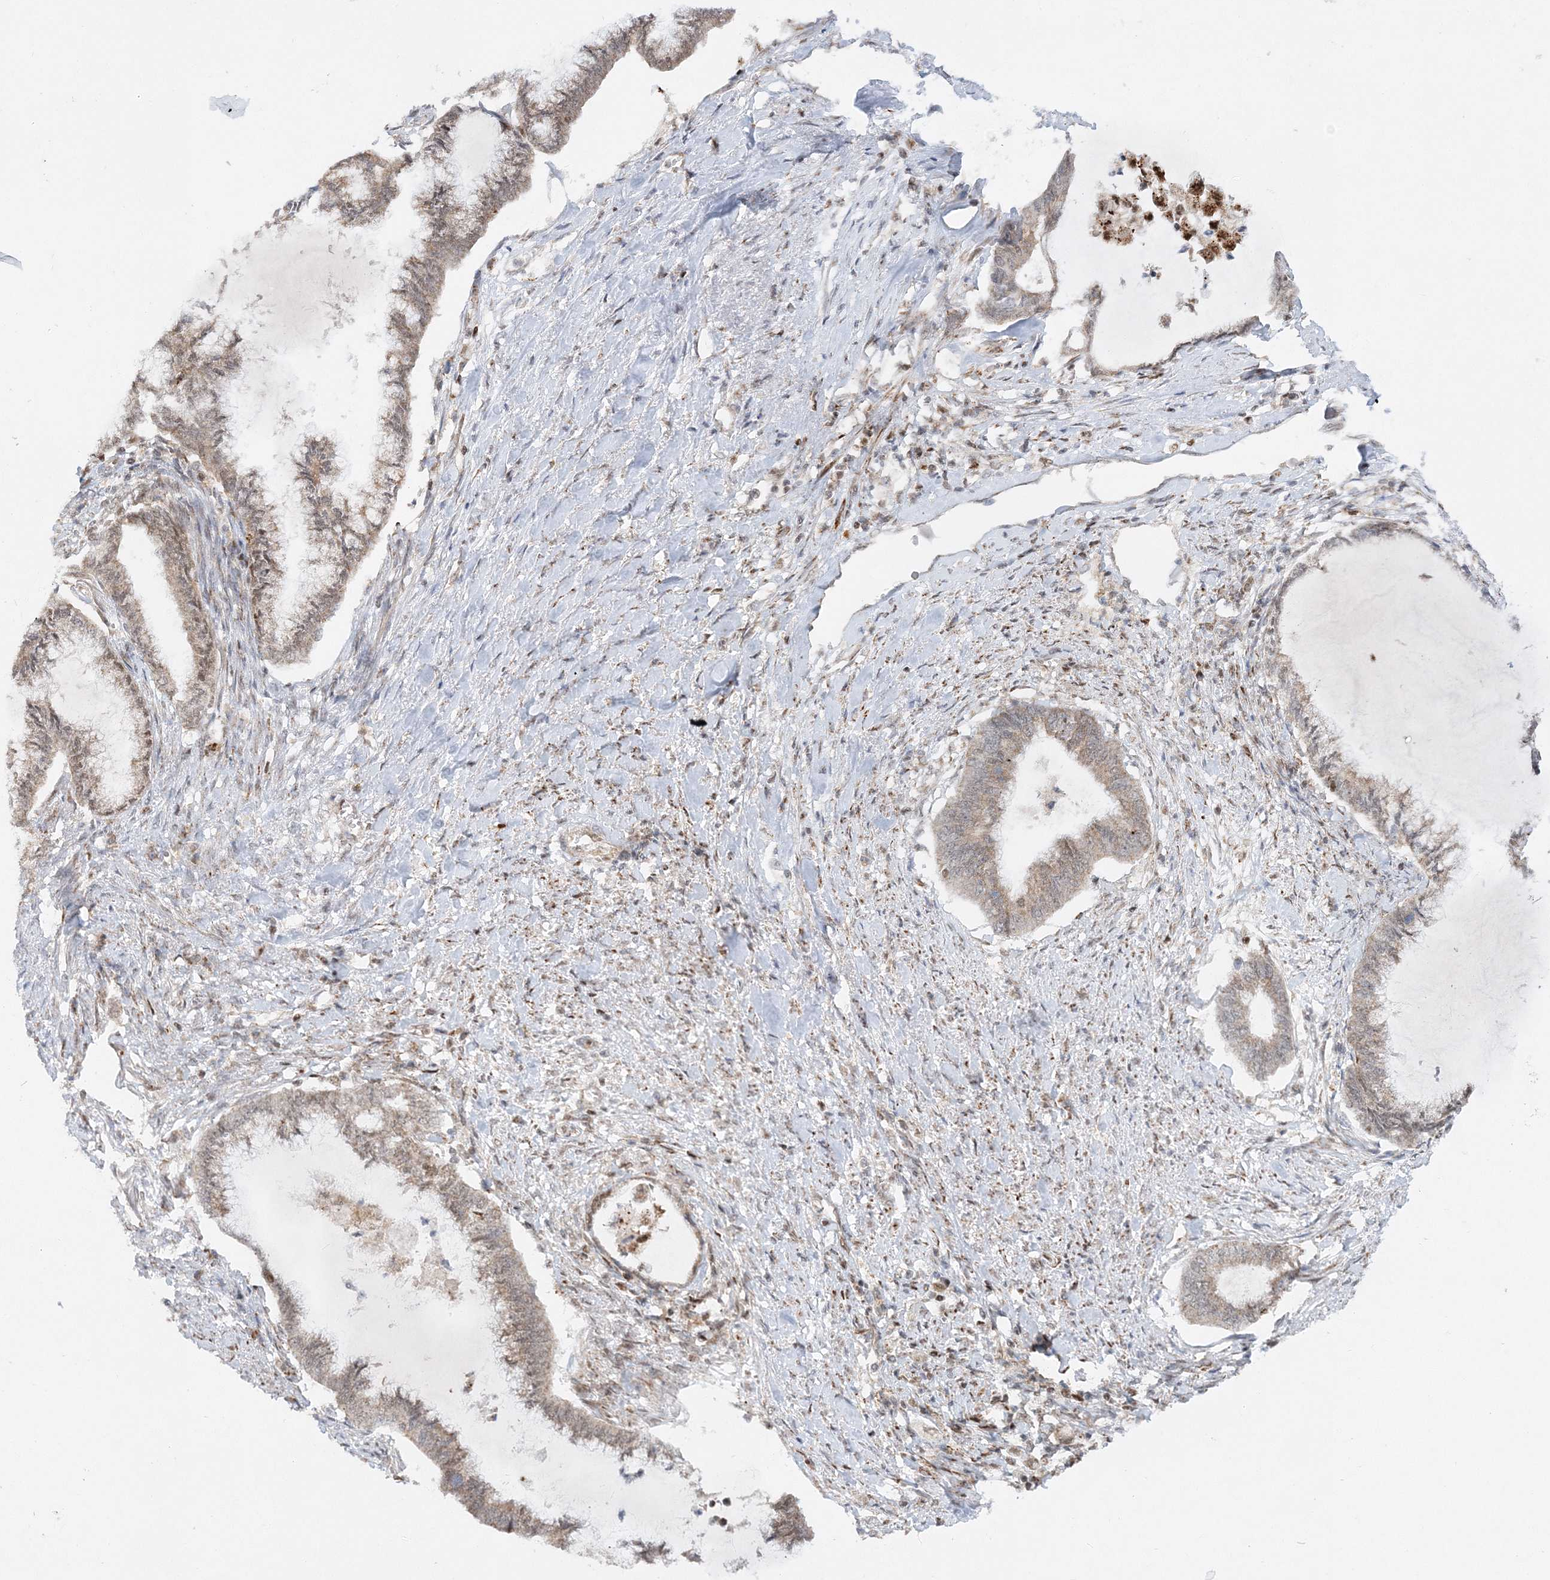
{"staining": {"intensity": "weak", "quantity": "25%-75%", "location": "cytoplasmic/membranous"}, "tissue": "endometrial cancer", "cell_type": "Tumor cells", "image_type": "cancer", "snomed": [{"axis": "morphology", "description": "Adenocarcinoma, NOS"}, {"axis": "topography", "description": "Endometrium"}], "caption": "Adenocarcinoma (endometrial) stained with a protein marker displays weak staining in tumor cells.", "gene": "RAB11FIP2", "patient": {"sex": "female", "age": 86}}